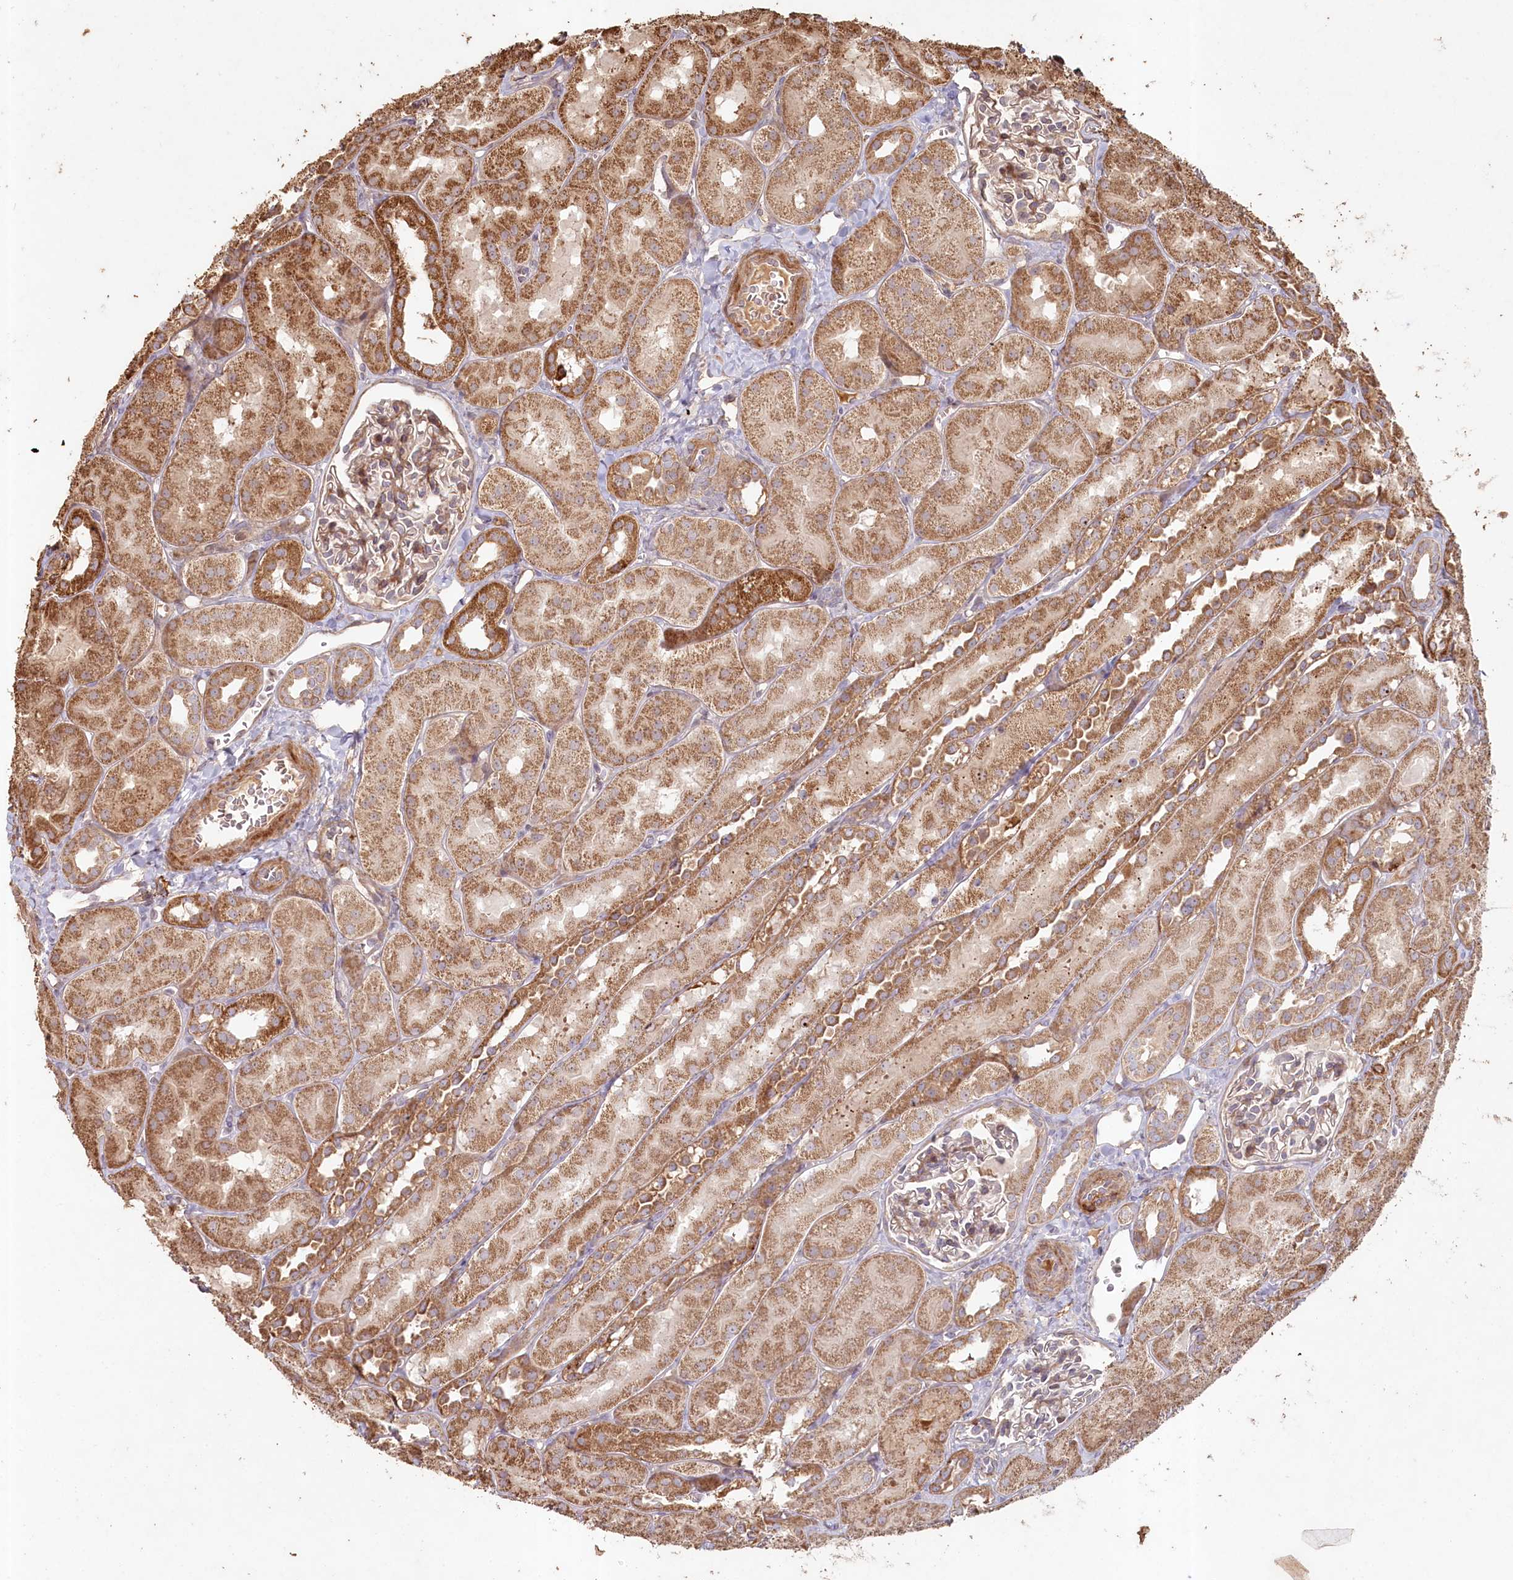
{"staining": {"intensity": "moderate", "quantity": "<25%", "location": "cytoplasmic/membranous"}, "tissue": "kidney", "cell_type": "Cells in glomeruli", "image_type": "normal", "snomed": [{"axis": "morphology", "description": "Normal tissue, NOS"}, {"axis": "topography", "description": "Kidney"}, {"axis": "topography", "description": "Urinary bladder"}], "caption": "About <25% of cells in glomeruli in normal human kidney display moderate cytoplasmic/membranous protein positivity as visualized by brown immunohistochemical staining.", "gene": "HAL", "patient": {"sex": "male", "age": 16}}